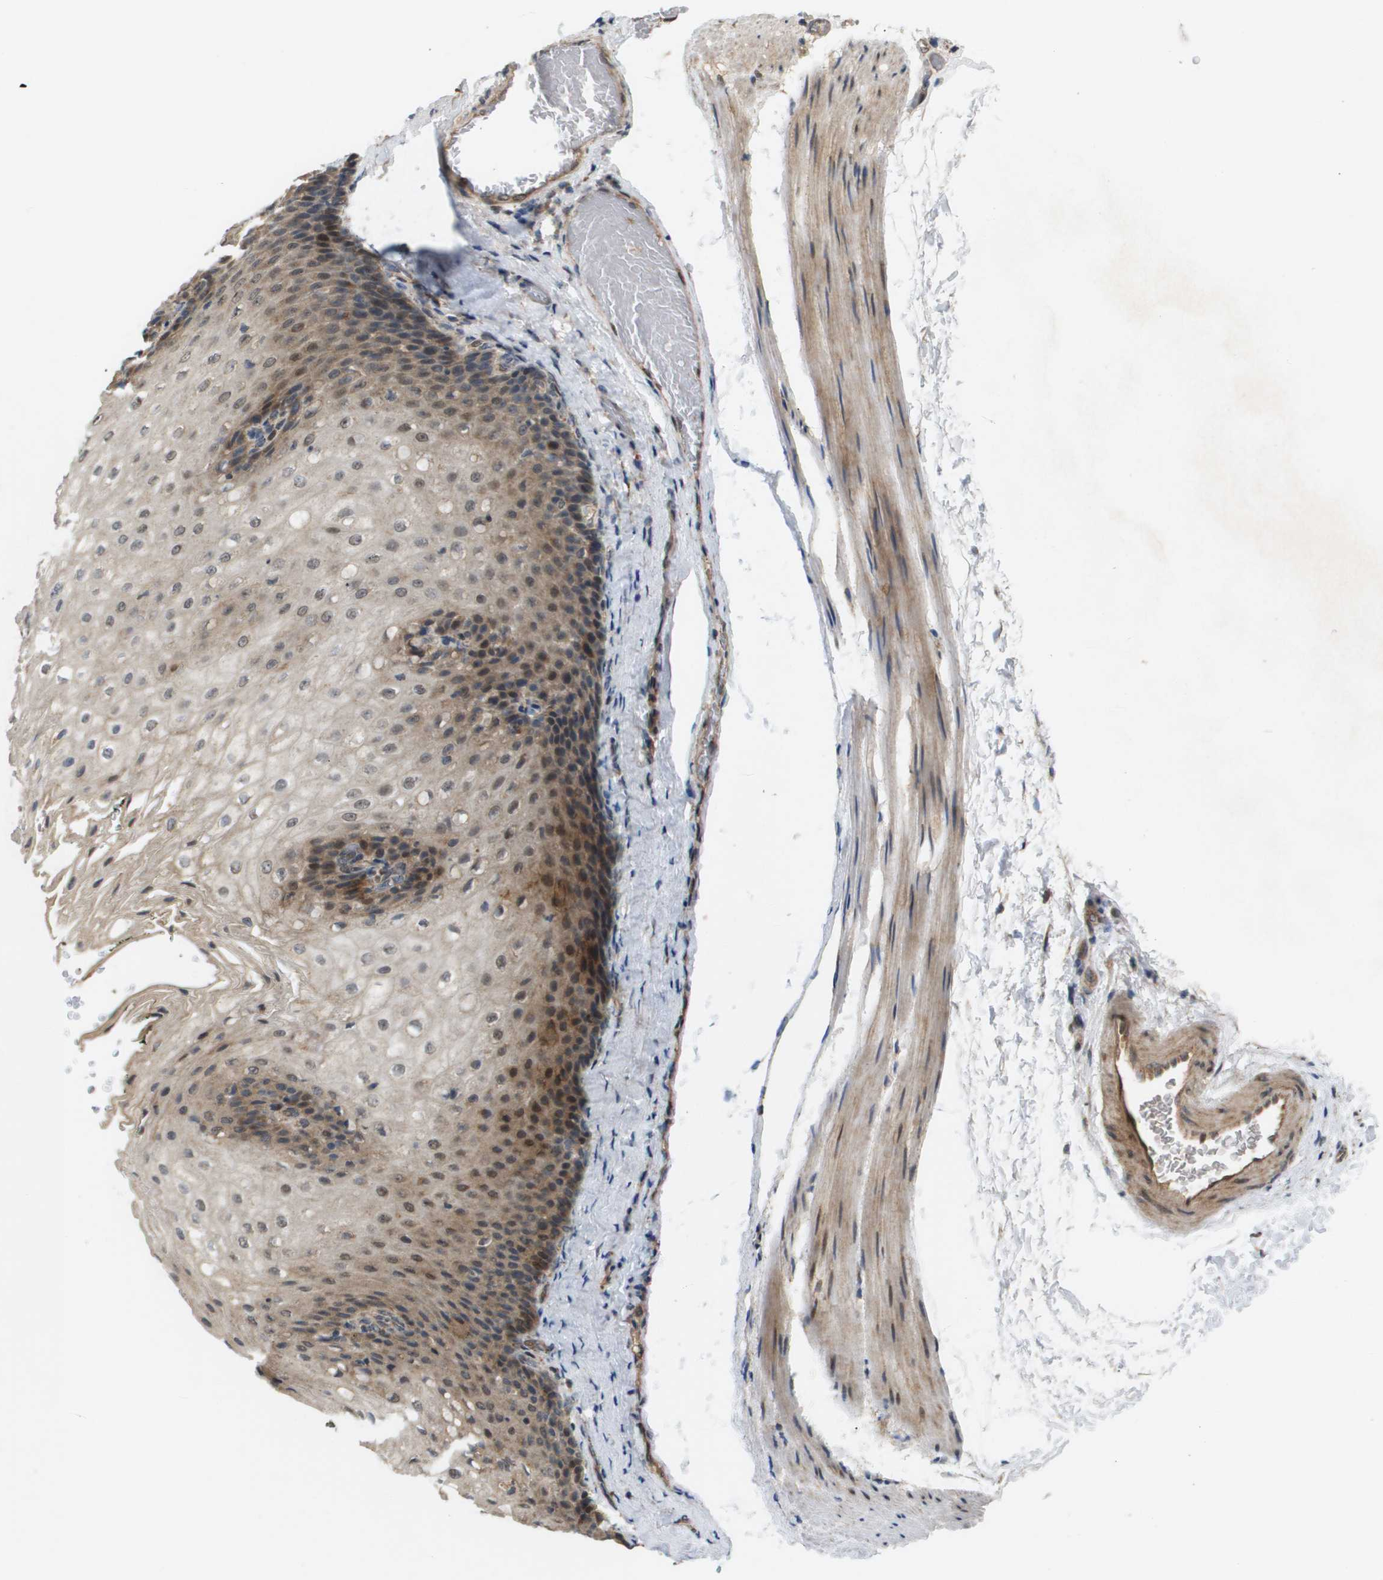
{"staining": {"intensity": "moderate", "quantity": "25%-75%", "location": "cytoplasmic/membranous,nuclear"}, "tissue": "esophagus", "cell_type": "Squamous epithelial cells", "image_type": "normal", "snomed": [{"axis": "morphology", "description": "Normal tissue, NOS"}, {"axis": "topography", "description": "Esophagus"}], "caption": "Moderate cytoplasmic/membranous,nuclear protein expression is present in approximately 25%-75% of squamous epithelial cells in esophagus.", "gene": "PDGFB", "patient": {"sex": "male", "age": 48}}